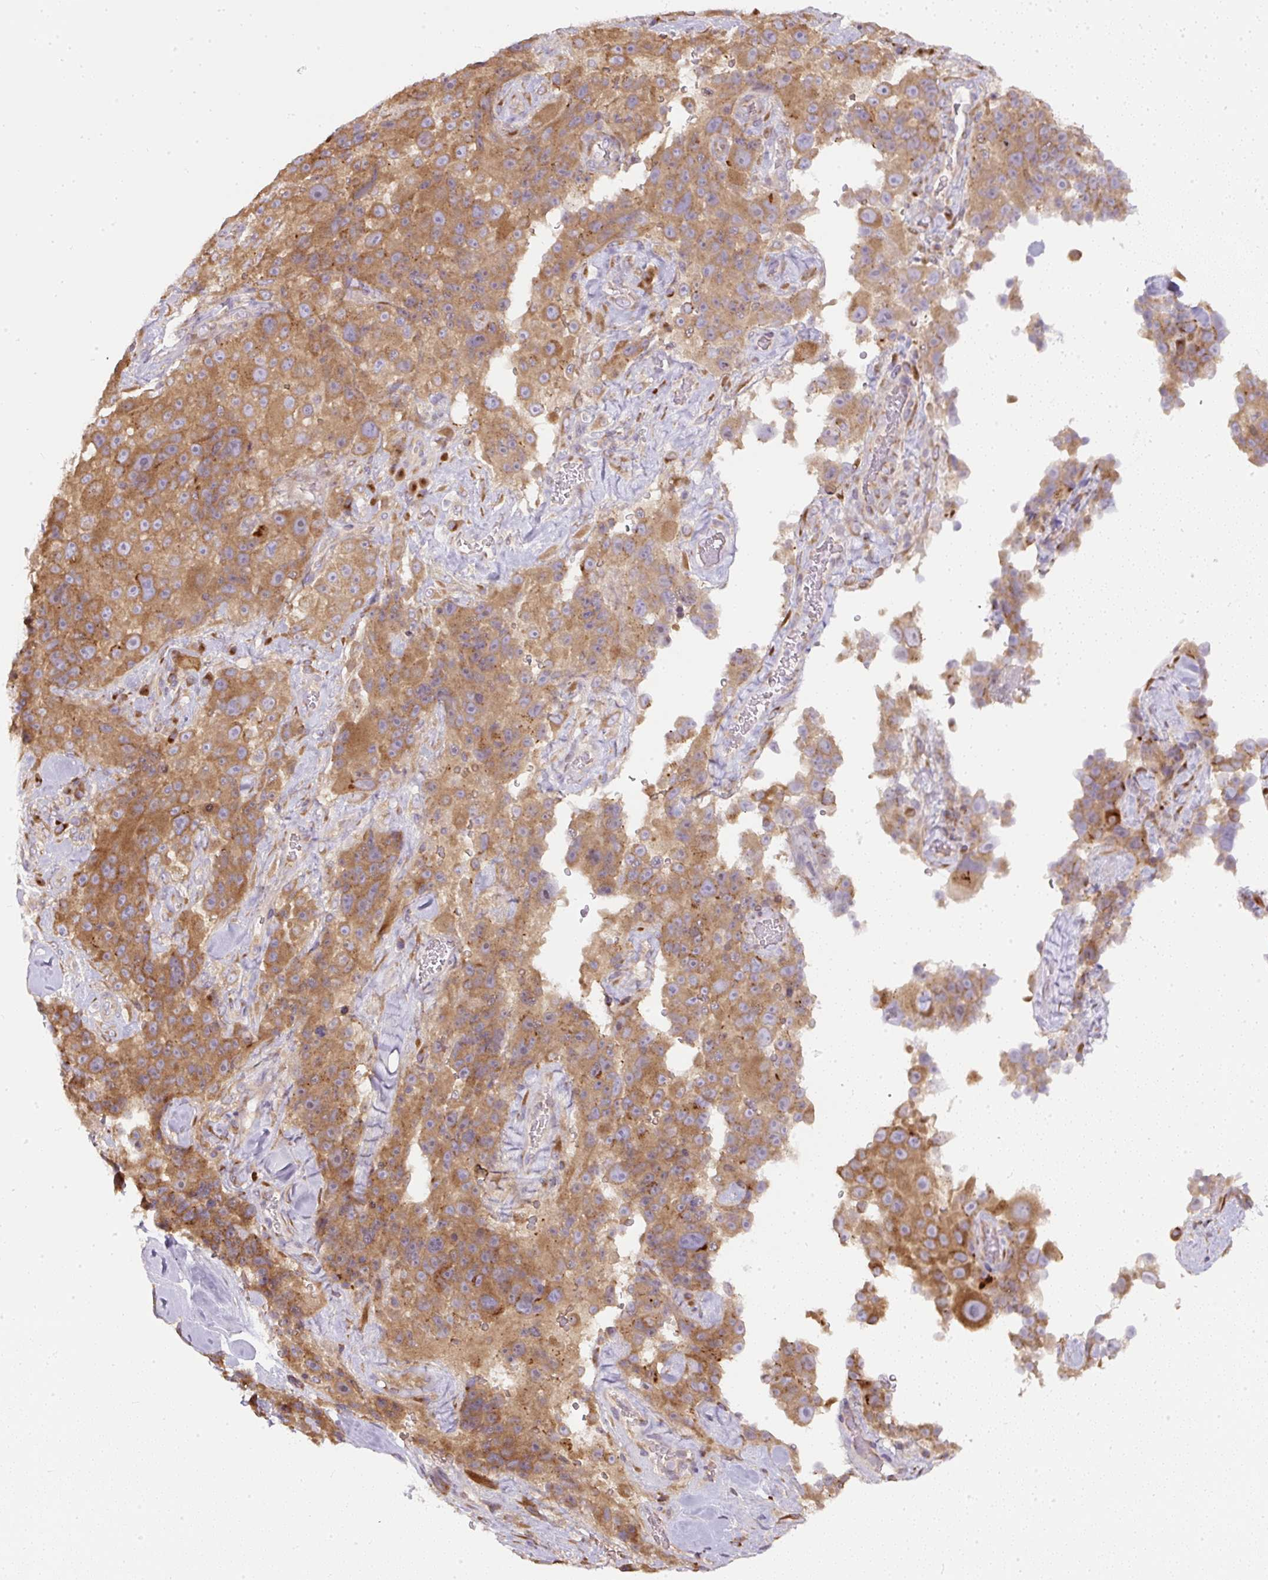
{"staining": {"intensity": "moderate", "quantity": ">75%", "location": "cytoplasmic/membranous"}, "tissue": "melanoma", "cell_type": "Tumor cells", "image_type": "cancer", "snomed": [{"axis": "morphology", "description": "Malignant melanoma, Metastatic site"}, {"axis": "topography", "description": "Lymph node"}], "caption": "Approximately >75% of tumor cells in human malignant melanoma (metastatic site) display moderate cytoplasmic/membranous protein staining as visualized by brown immunohistochemical staining.", "gene": "MLX", "patient": {"sex": "male", "age": 62}}